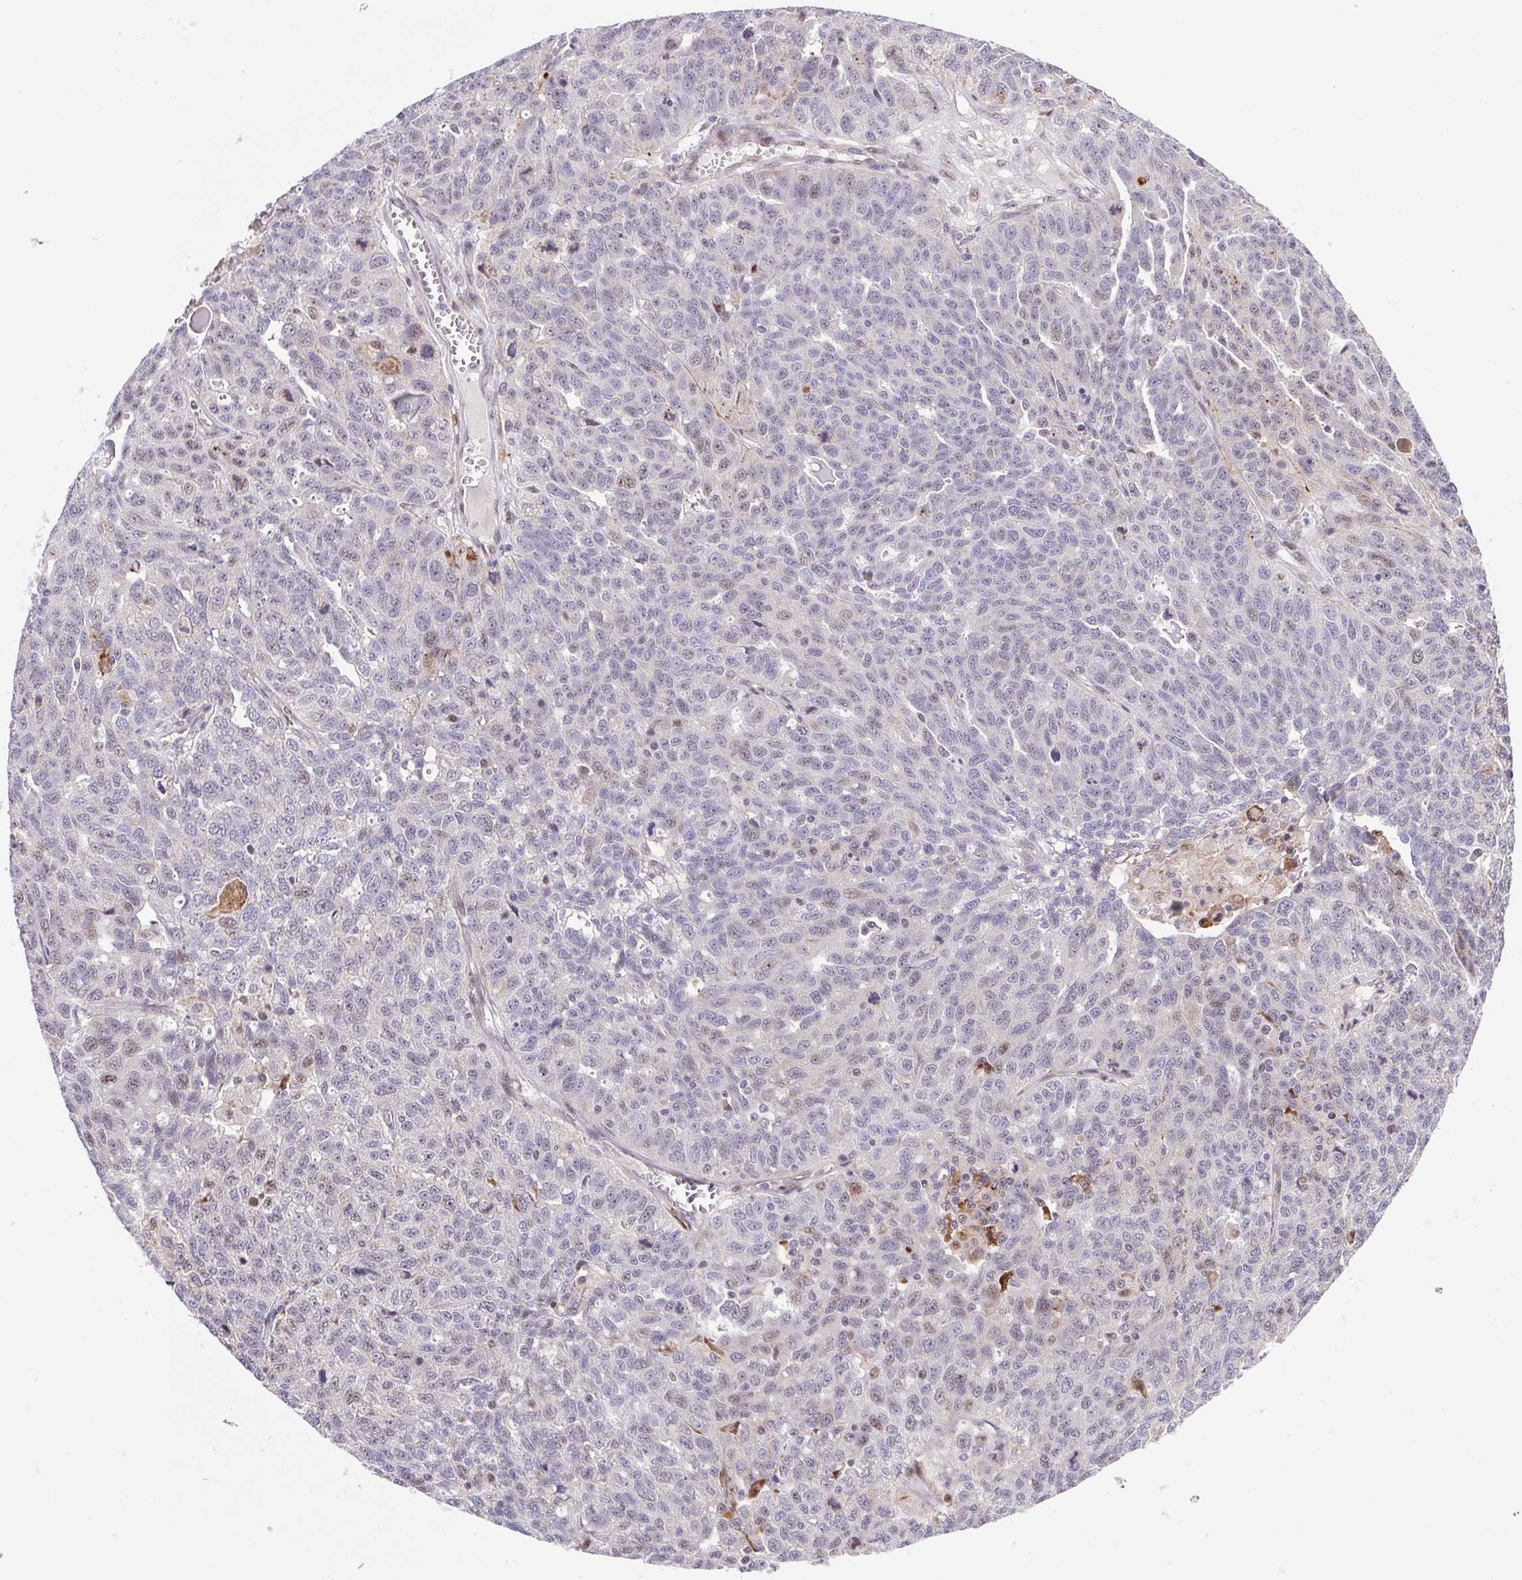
{"staining": {"intensity": "weak", "quantity": "<25%", "location": "nuclear"}, "tissue": "ovarian cancer", "cell_type": "Tumor cells", "image_type": "cancer", "snomed": [{"axis": "morphology", "description": "Cystadenocarcinoma, serous, NOS"}, {"axis": "topography", "description": "Ovary"}], "caption": "Immunohistochemical staining of ovarian cancer (serous cystadenocarcinoma) displays no significant expression in tumor cells.", "gene": "ERG", "patient": {"sex": "female", "age": 71}}